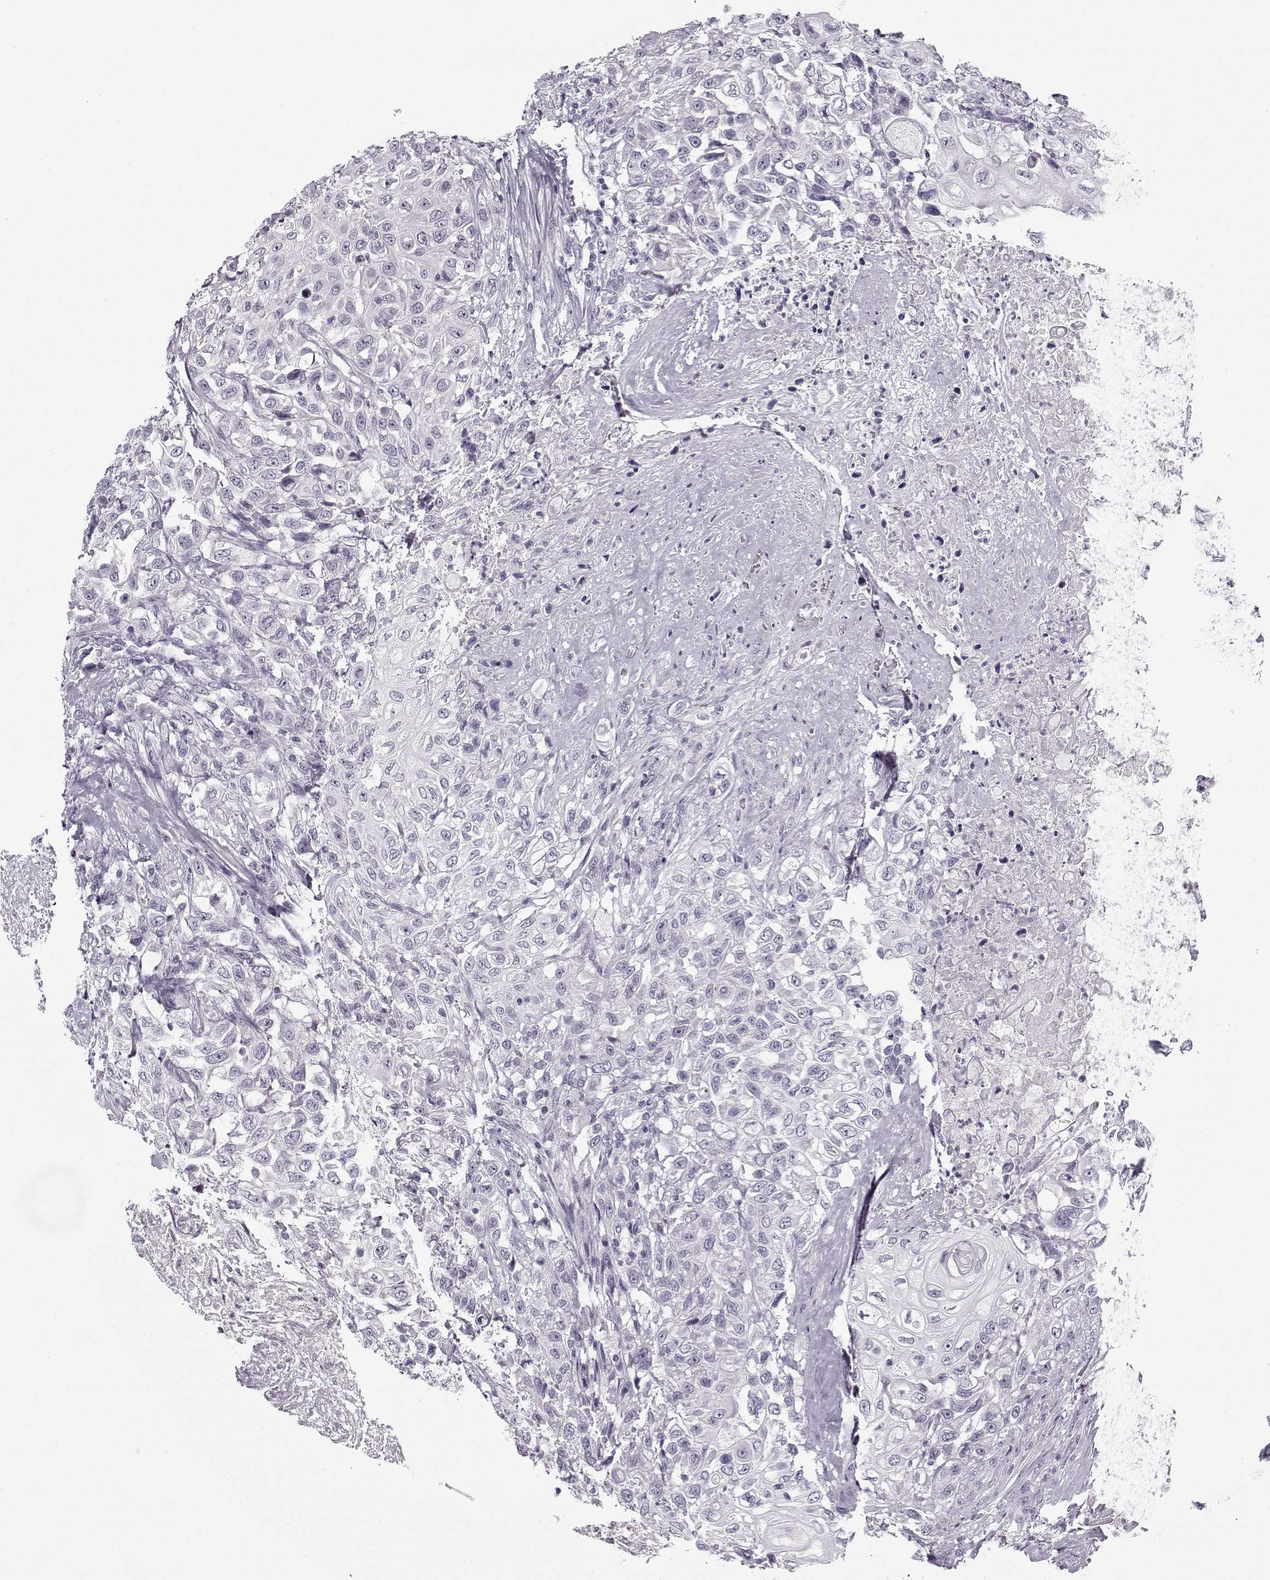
{"staining": {"intensity": "negative", "quantity": "none", "location": "none"}, "tissue": "urothelial cancer", "cell_type": "Tumor cells", "image_type": "cancer", "snomed": [{"axis": "morphology", "description": "Urothelial carcinoma, High grade"}, {"axis": "topography", "description": "Urinary bladder"}], "caption": "There is no significant positivity in tumor cells of urothelial cancer.", "gene": "PNMT", "patient": {"sex": "female", "age": 56}}